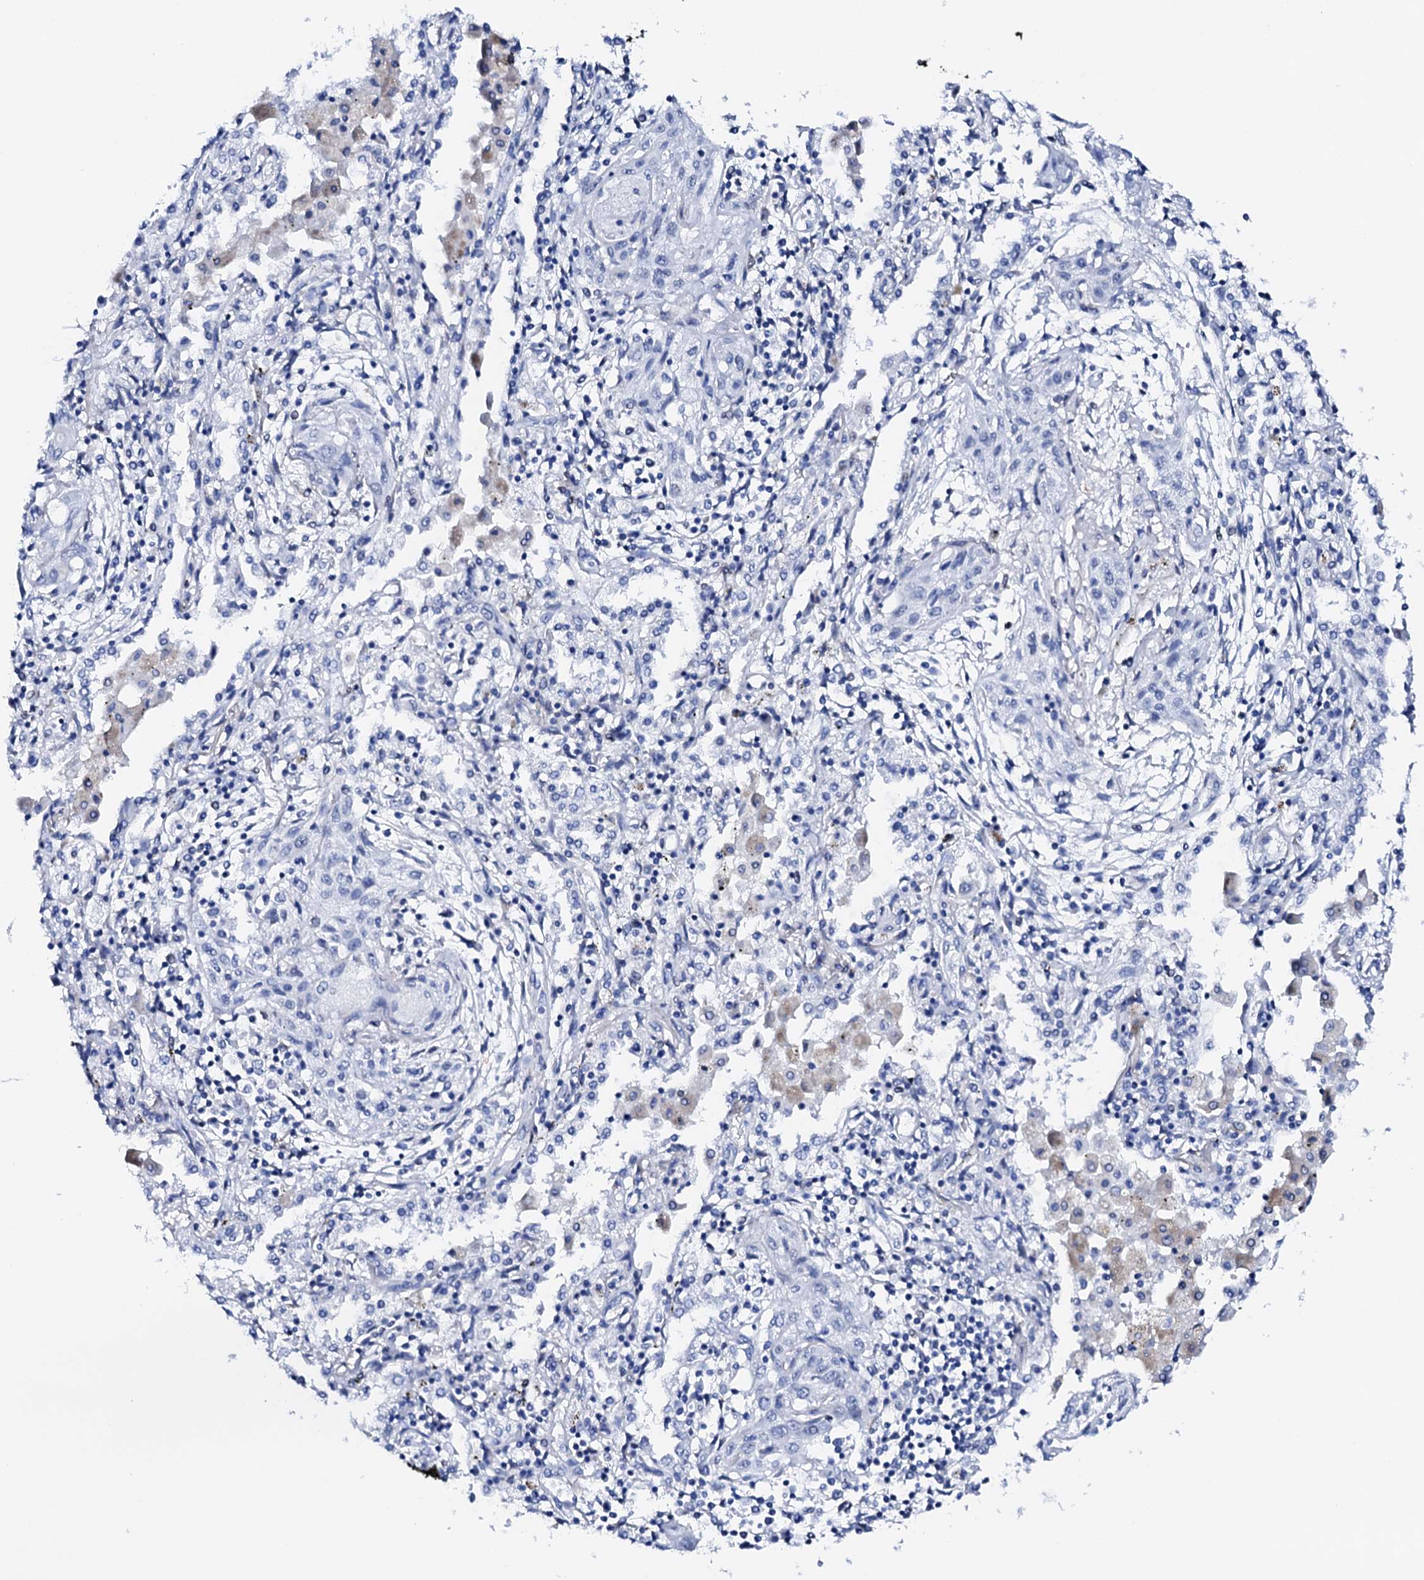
{"staining": {"intensity": "negative", "quantity": "none", "location": "none"}, "tissue": "lung cancer", "cell_type": "Tumor cells", "image_type": "cancer", "snomed": [{"axis": "morphology", "description": "Squamous cell carcinoma, NOS"}, {"axis": "topography", "description": "Lung"}], "caption": "IHC photomicrograph of lung cancer (squamous cell carcinoma) stained for a protein (brown), which displays no expression in tumor cells. The staining was performed using DAB (3,3'-diaminobenzidine) to visualize the protein expression in brown, while the nuclei were stained in blue with hematoxylin (Magnification: 20x).", "gene": "NRIP2", "patient": {"sex": "female", "age": 47}}